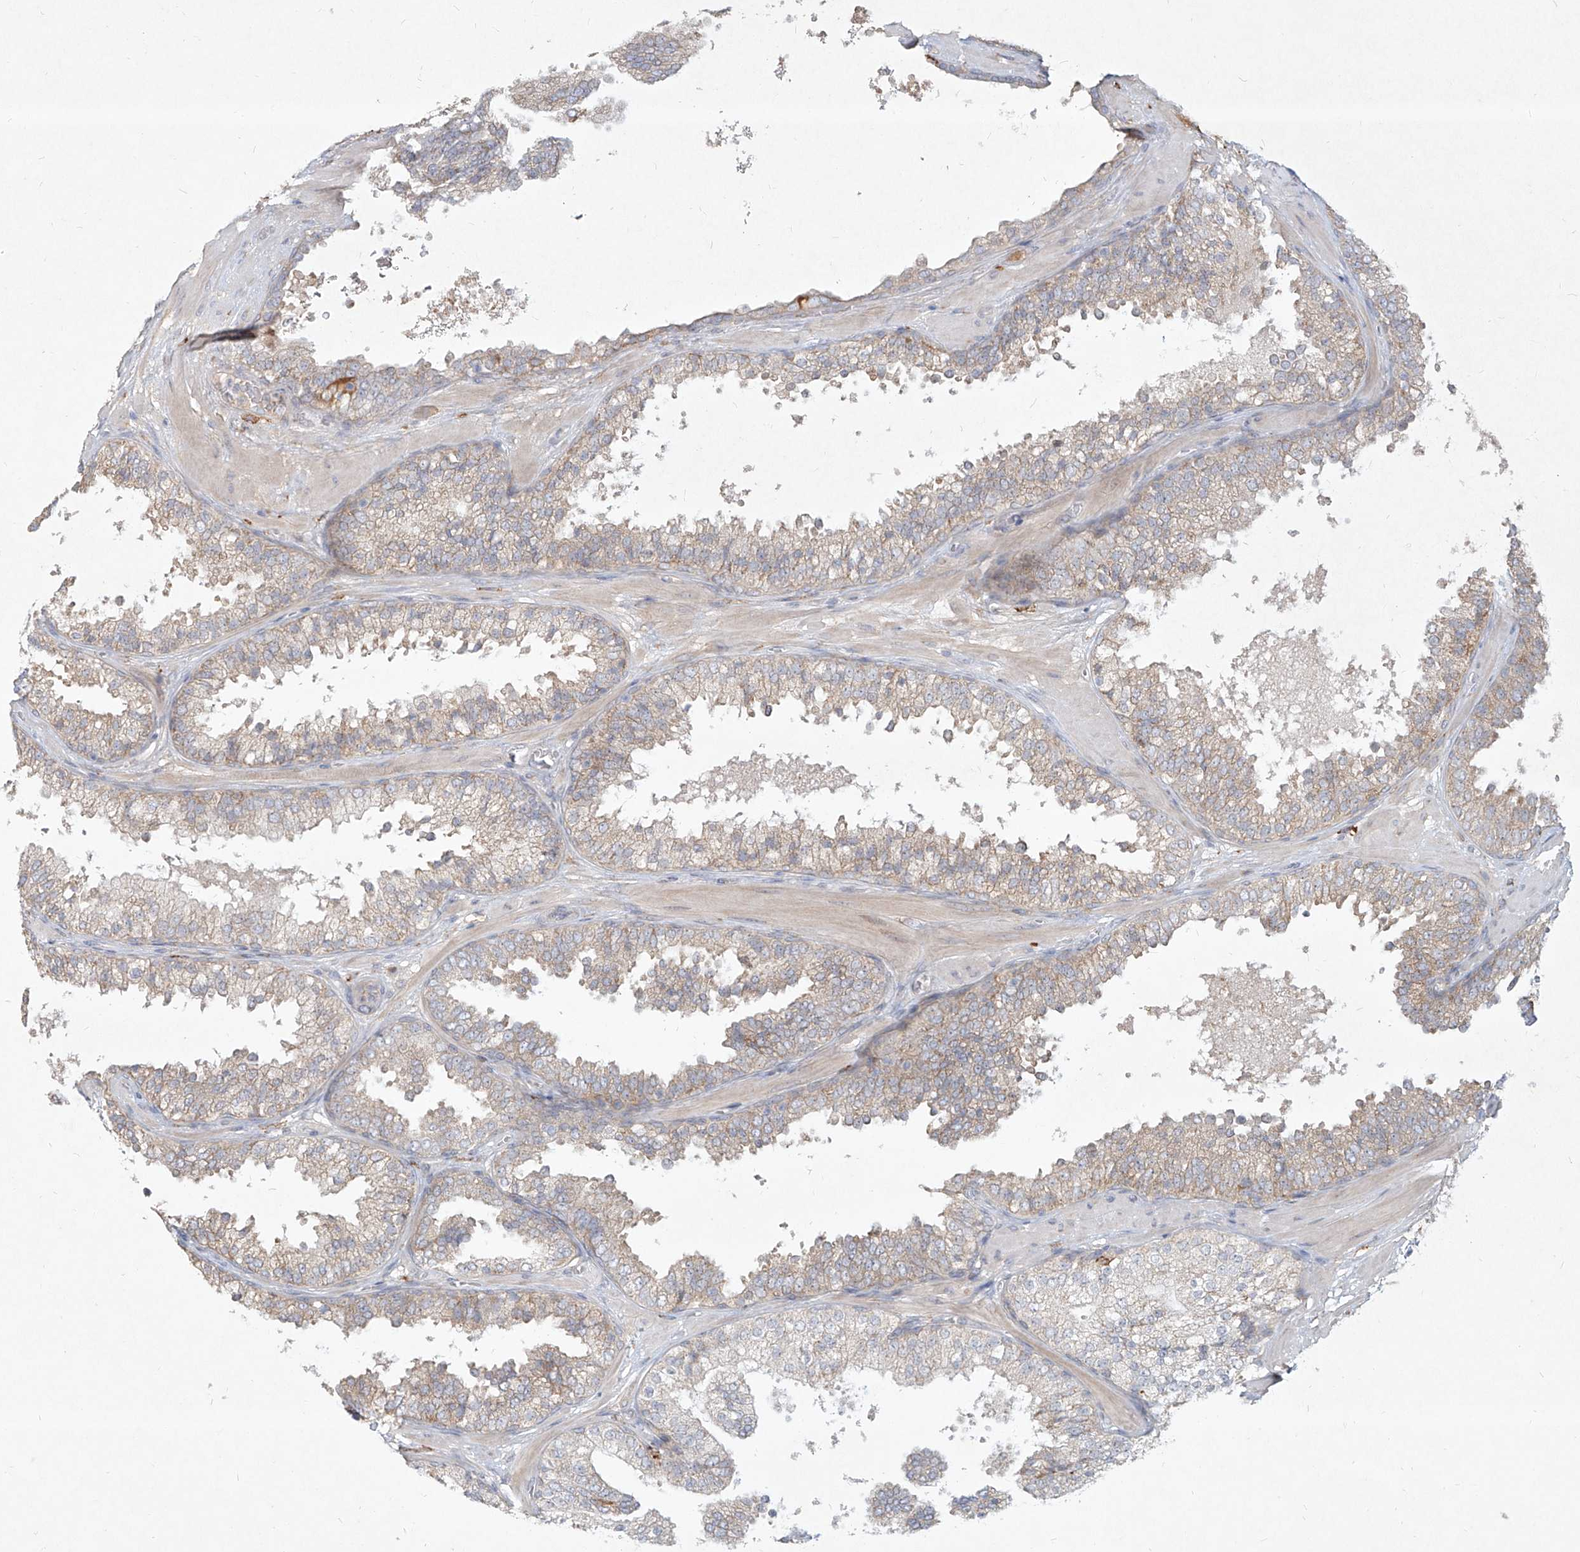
{"staining": {"intensity": "negative", "quantity": "none", "location": "none"}, "tissue": "prostate cancer", "cell_type": "Tumor cells", "image_type": "cancer", "snomed": [{"axis": "morphology", "description": "Adenocarcinoma, High grade"}, {"axis": "topography", "description": "Prostate"}], "caption": "Immunohistochemistry (IHC) of human adenocarcinoma (high-grade) (prostate) shows no expression in tumor cells.", "gene": "CD209", "patient": {"sex": "male", "age": 65}}